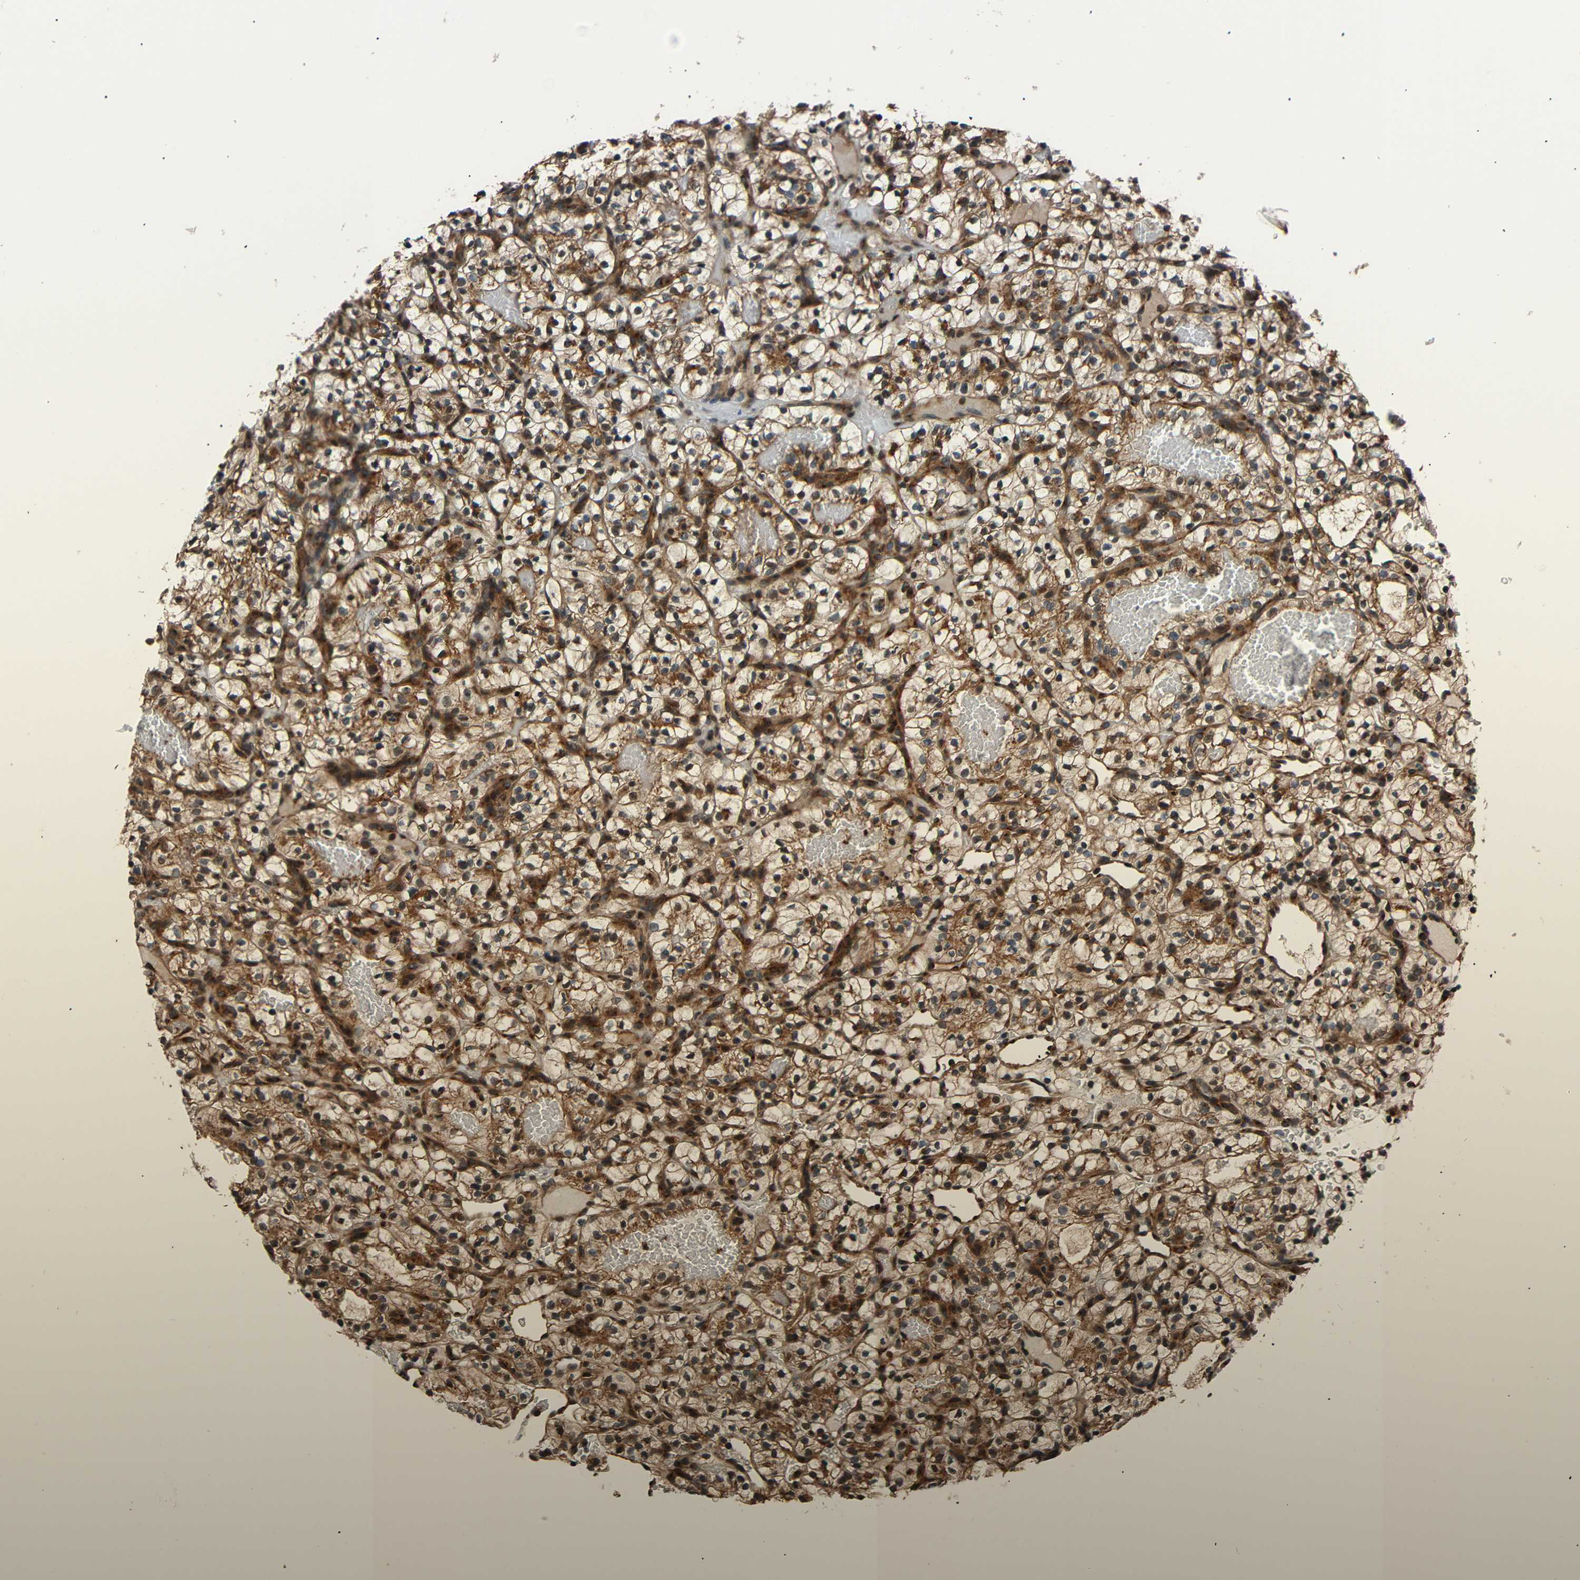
{"staining": {"intensity": "moderate", "quantity": ">75%", "location": "cytoplasmic/membranous"}, "tissue": "renal cancer", "cell_type": "Tumor cells", "image_type": "cancer", "snomed": [{"axis": "morphology", "description": "Adenocarcinoma, NOS"}, {"axis": "topography", "description": "Kidney"}], "caption": "This is an image of immunohistochemistry staining of renal cancer (adenocarcinoma), which shows moderate expression in the cytoplasmic/membranous of tumor cells.", "gene": "AKAP9", "patient": {"sex": "female", "age": 57}}